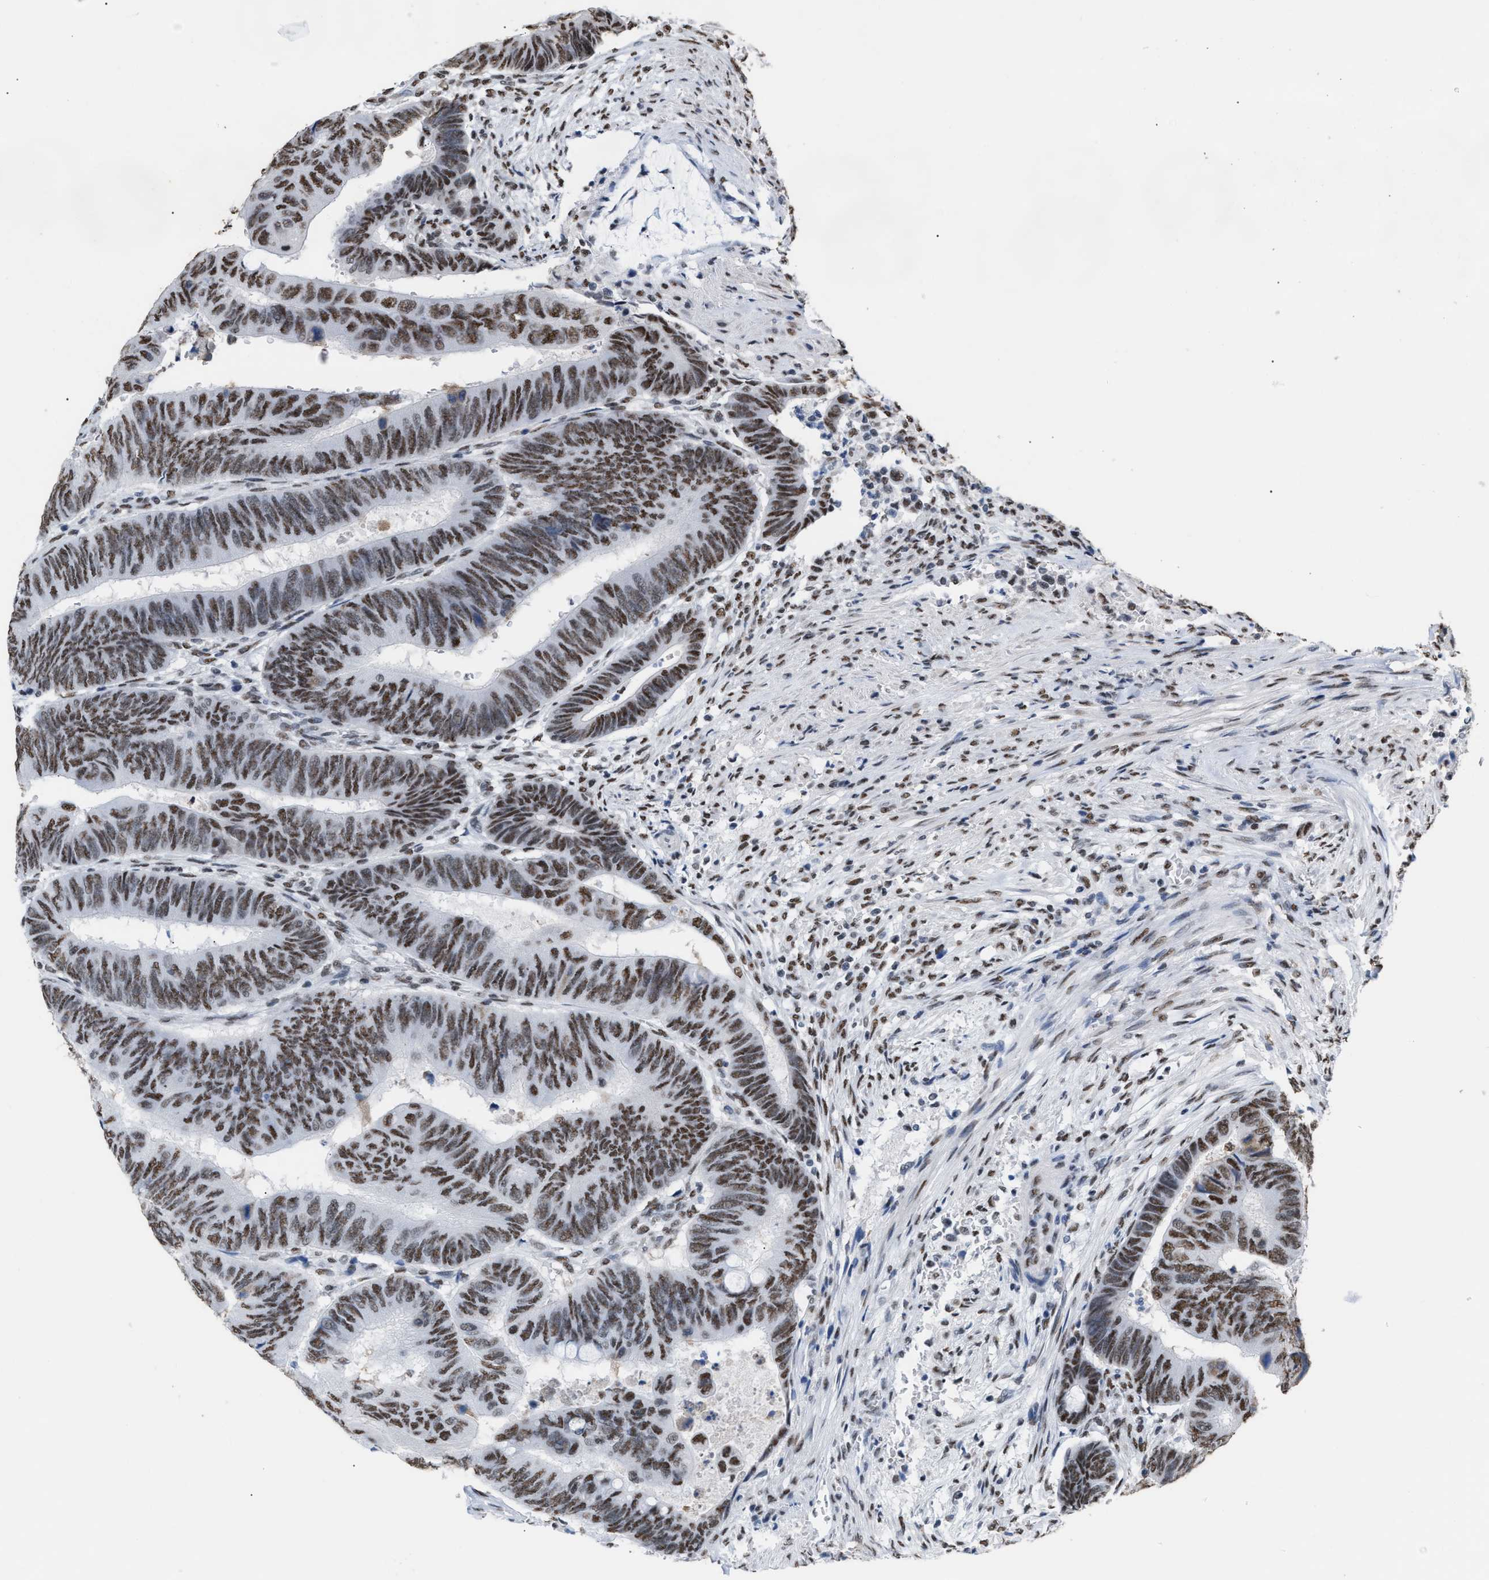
{"staining": {"intensity": "moderate", "quantity": ">75%", "location": "nuclear"}, "tissue": "colorectal cancer", "cell_type": "Tumor cells", "image_type": "cancer", "snomed": [{"axis": "morphology", "description": "Normal tissue, NOS"}, {"axis": "morphology", "description": "Adenocarcinoma, NOS"}, {"axis": "topography", "description": "Rectum"}, {"axis": "topography", "description": "Peripheral nerve tissue"}], "caption": "Immunohistochemical staining of colorectal cancer exhibits moderate nuclear protein expression in about >75% of tumor cells.", "gene": "CCAR2", "patient": {"sex": "male", "age": 92}}